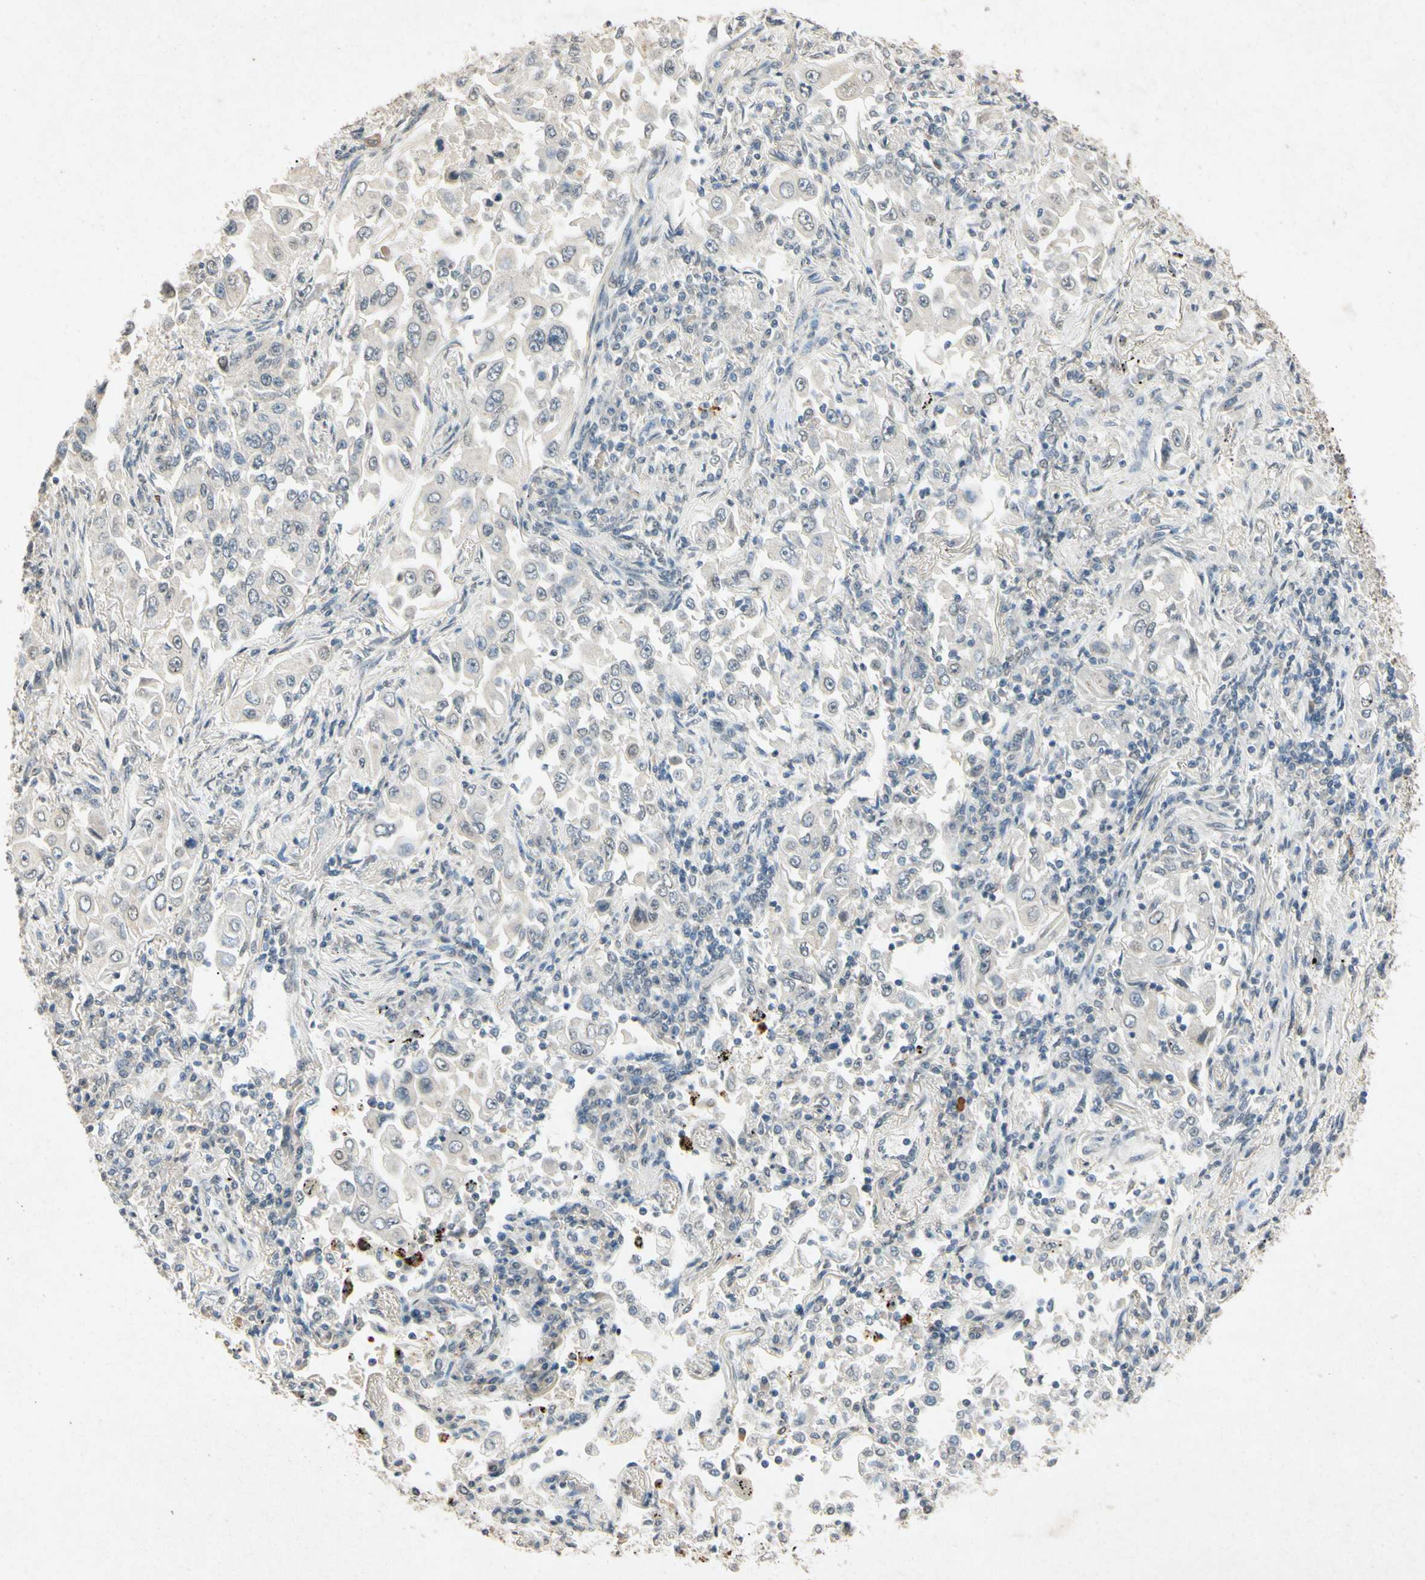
{"staining": {"intensity": "negative", "quantity": "none", "location": "none"}, "tissue": "lung cancer", "cell_type": "Tumor cells", "image_type": "cancer", "snomed": [{"axis": "morphology", "description": "Adenocarcinoma, NOS"}, {"axis": "topography", "description": "Lung"}], "caption": "This is an immunohistochemistry photomicrograph of human lung cancer (adenocarcinoma). There is no expression in tumor cells.", "gene": "HSPA1B", "patient": {"sex": "male", "age": 84}}